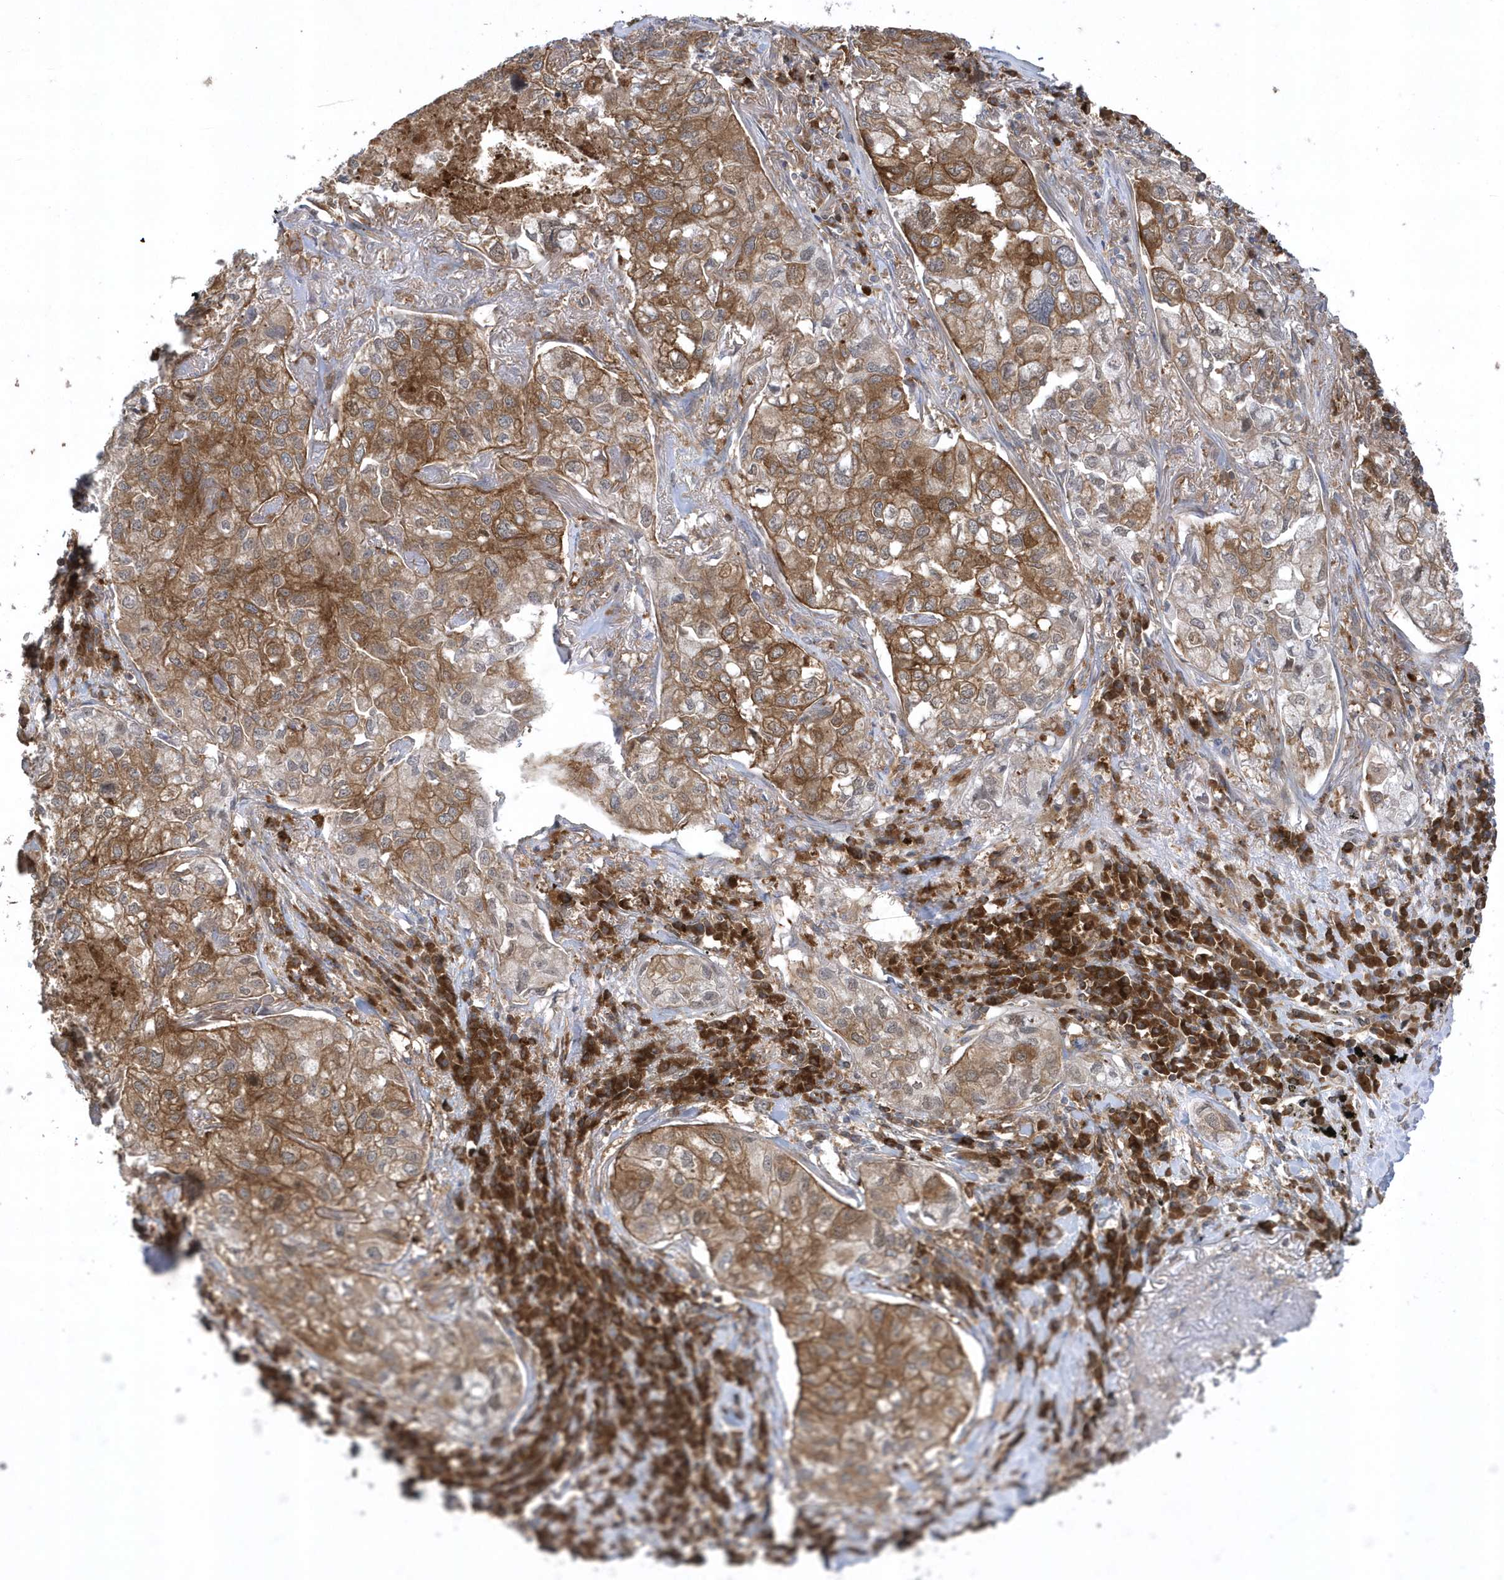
{"staining": {"intensity": "moderate", "quantity": ">75%", "location": "cytoplasmic/membranous"}, "tissue": "lung cancer", "cell_type": "Tumor cells", "image_type": "cancer", "snomed": [{"axis": "morphology", "description": "Adenocarcinoma, NOS"}, {"axis": "topography", "description": "Lung"}], "caption": "Tumor cells show medium levels of moderate cytoplasmic/membranous expression in approximately >75% of cells in human lung cancer (adenocarcinoma). Nuclei are stained in blue.", "gene": "PAICS", "patient": {"sex": "male", "age": 65}}